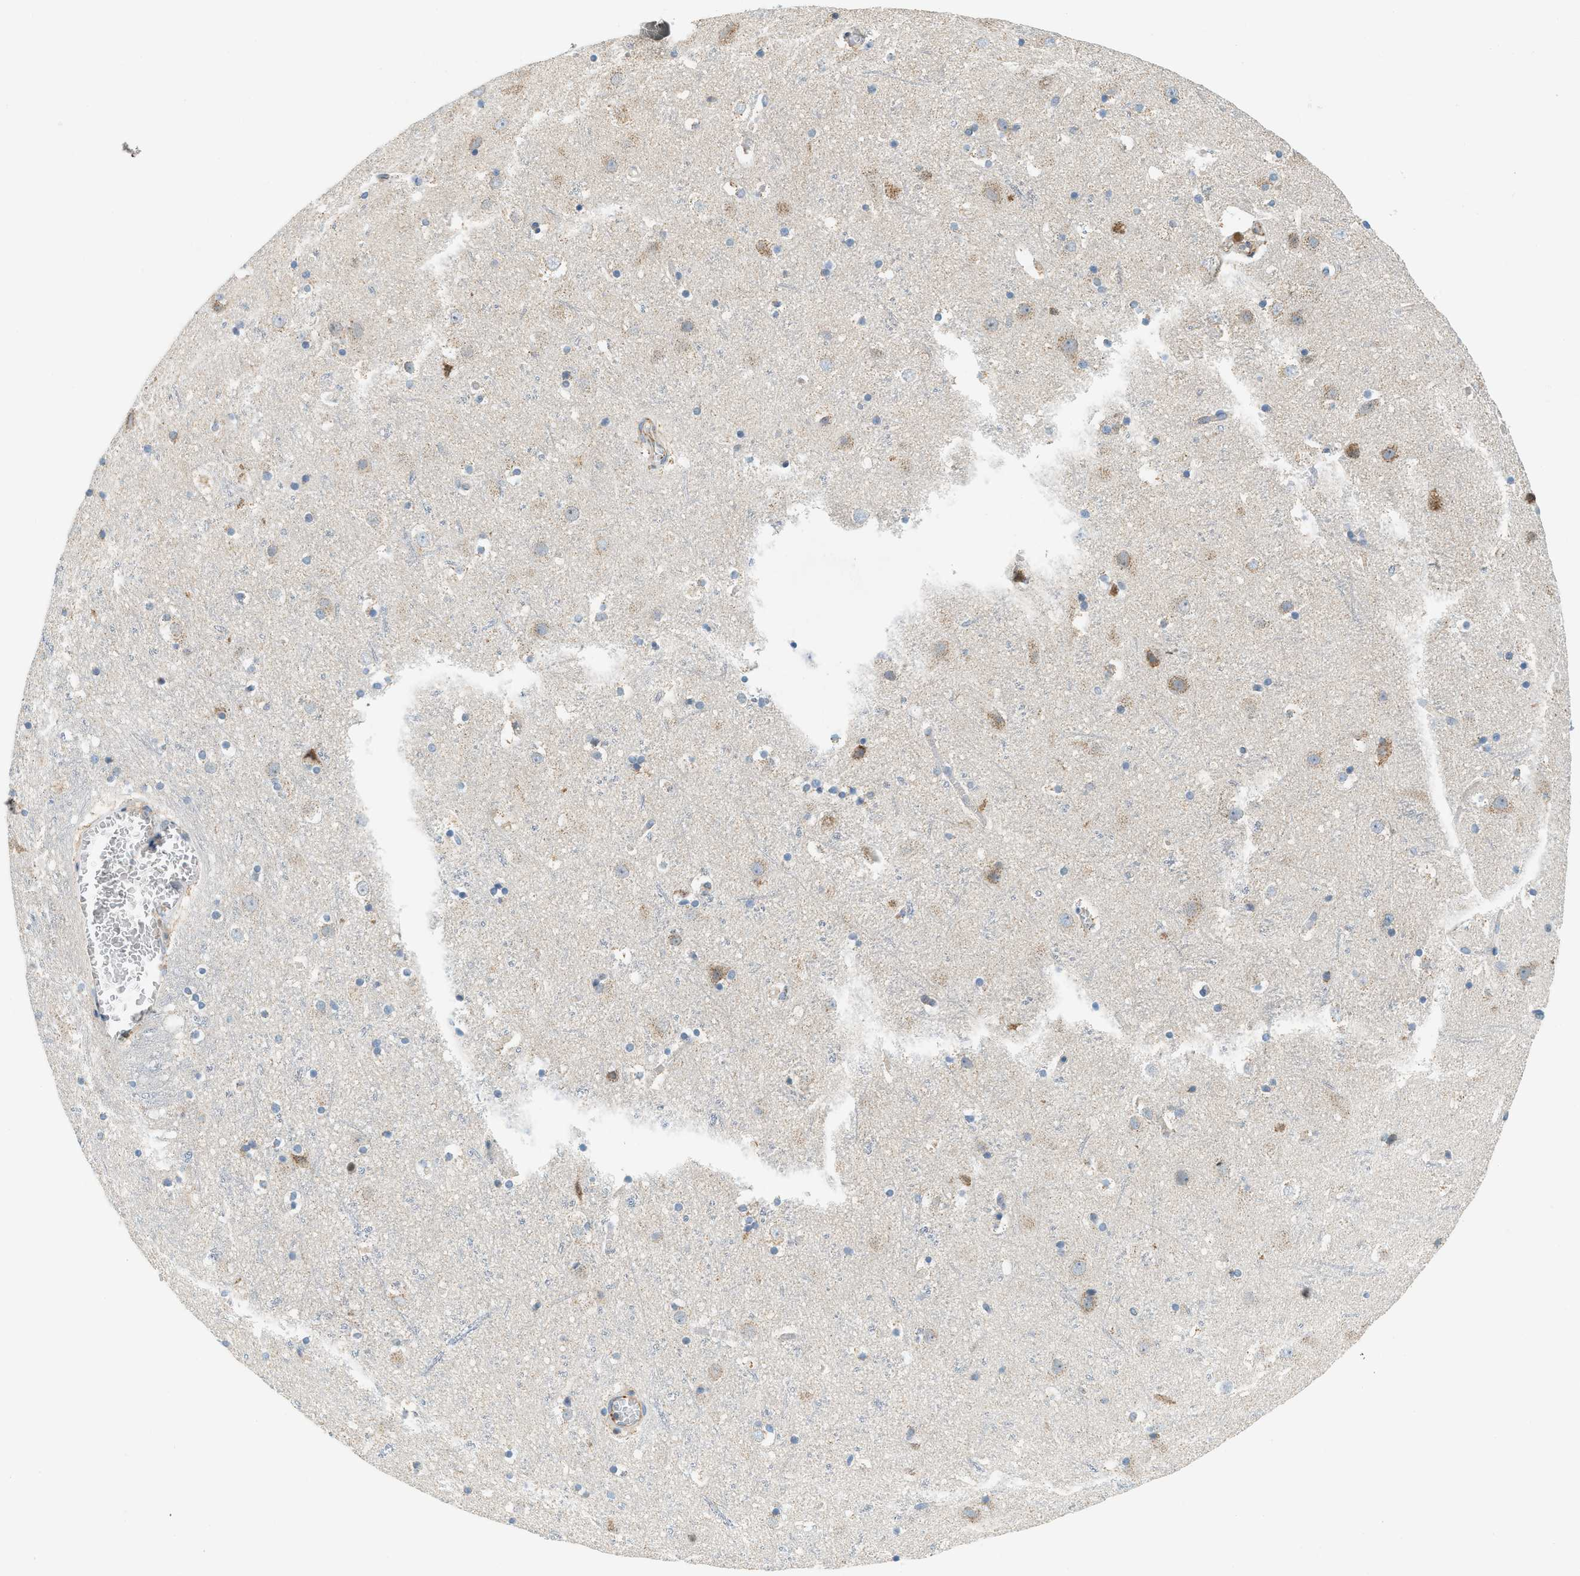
{"staining": {"intensity": "negative", "quantity": "none", "location": "none"}, "tissue": "cerebral cortex", "cell_type": "Endothelial cells", "image_type": "normal", "snomed": [{"axis": "morphology", "description": "Normal tissue, NOS"}, {"axis": "topography", "description": "Cerebral cortex"}], "caption": "Immunohistochemical staining of benign human cerebral cortex shows no significant expression in endothelial cells. (IHC, brightfield microscopy, high magnification).", "gene": "PIGG", "patient": {"sex": "male", "age": 45}}